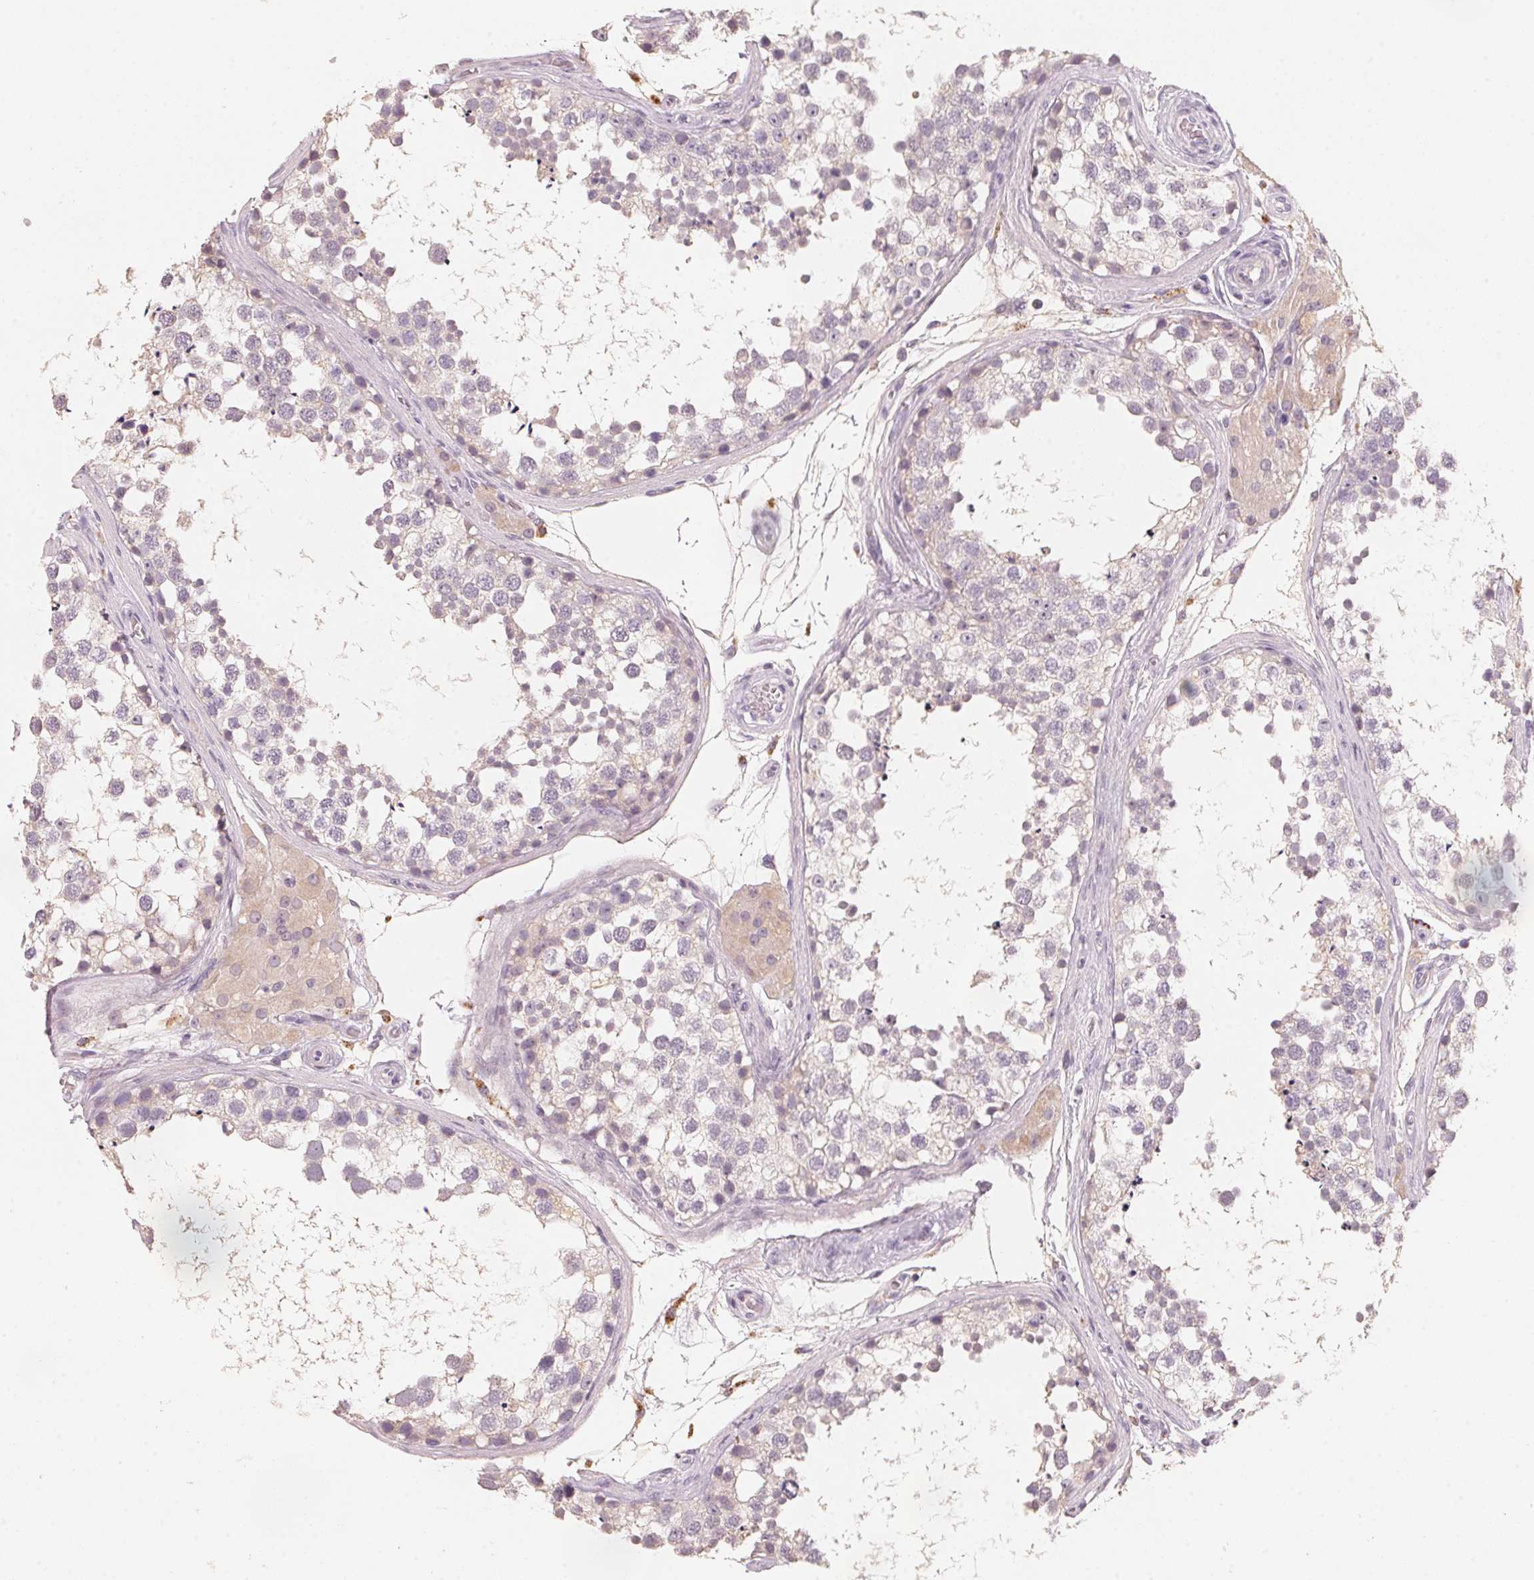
{"staining": {"intensity": "weak", "quantity": "<25%", "location": "cytoplasmic/membranous"}, "tissue": "testis", "cell_type": "Cells in seminiferous ducts", "image_type": "normal", "snomed": [{"axis": "morphology", "description": "Normal tissue, NOS"}, {"axis": "morphology", "description": "Seminoma, NOS"}, {"axis": "topography", "description": "Testis"}], "caption": "The photomicrograph exhibits no significant positivity in cells in seminiferous ducts of testis.", "gene": "TREH", "patient": {"sex": "male", "age": 65}}